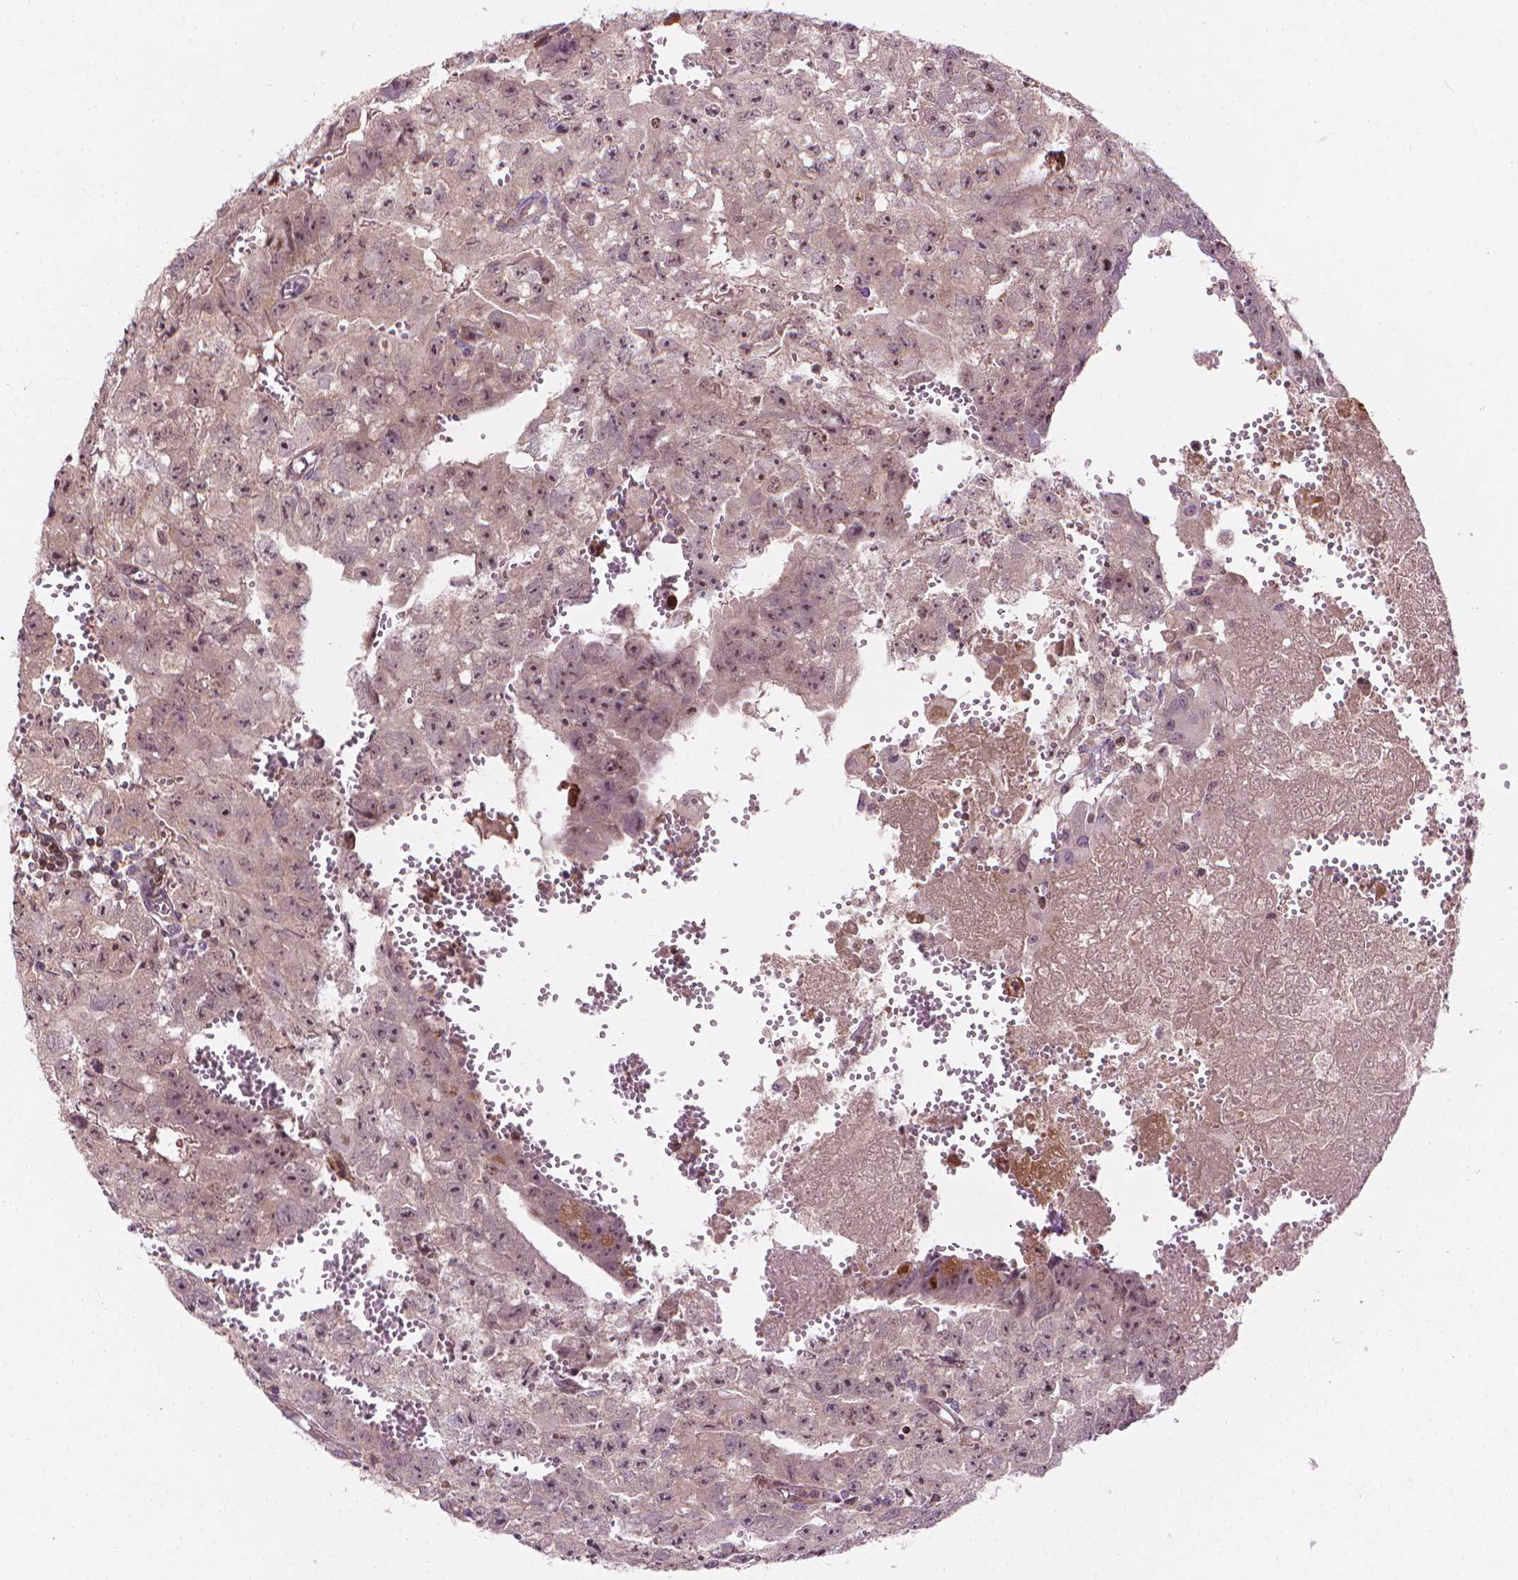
{"staining": {"intensity": "moderate", "quantity": "25%-75%", "location": "nuclear"}, "tissue": "testis cancer", "cell_type": "Tumor cells", "image_type": "cancer", "snomed": [{"axis": "morphology", "description": "Carcinoma, Embryonal, NOS"}, {"axis": "morphology", "description": "Teratoma, malignant, NOS"}, {"axis": "topography", "description": "Testis"}], "caption": "This micrograph demonstrates immunohistochemistry staining of embryonal carcinoma (testis), with medium moderate nuclear expression in approximately 25%-75% of tumor cells.", "gene": "SMC2", "patient": {"sex": "male", "age": 24}}